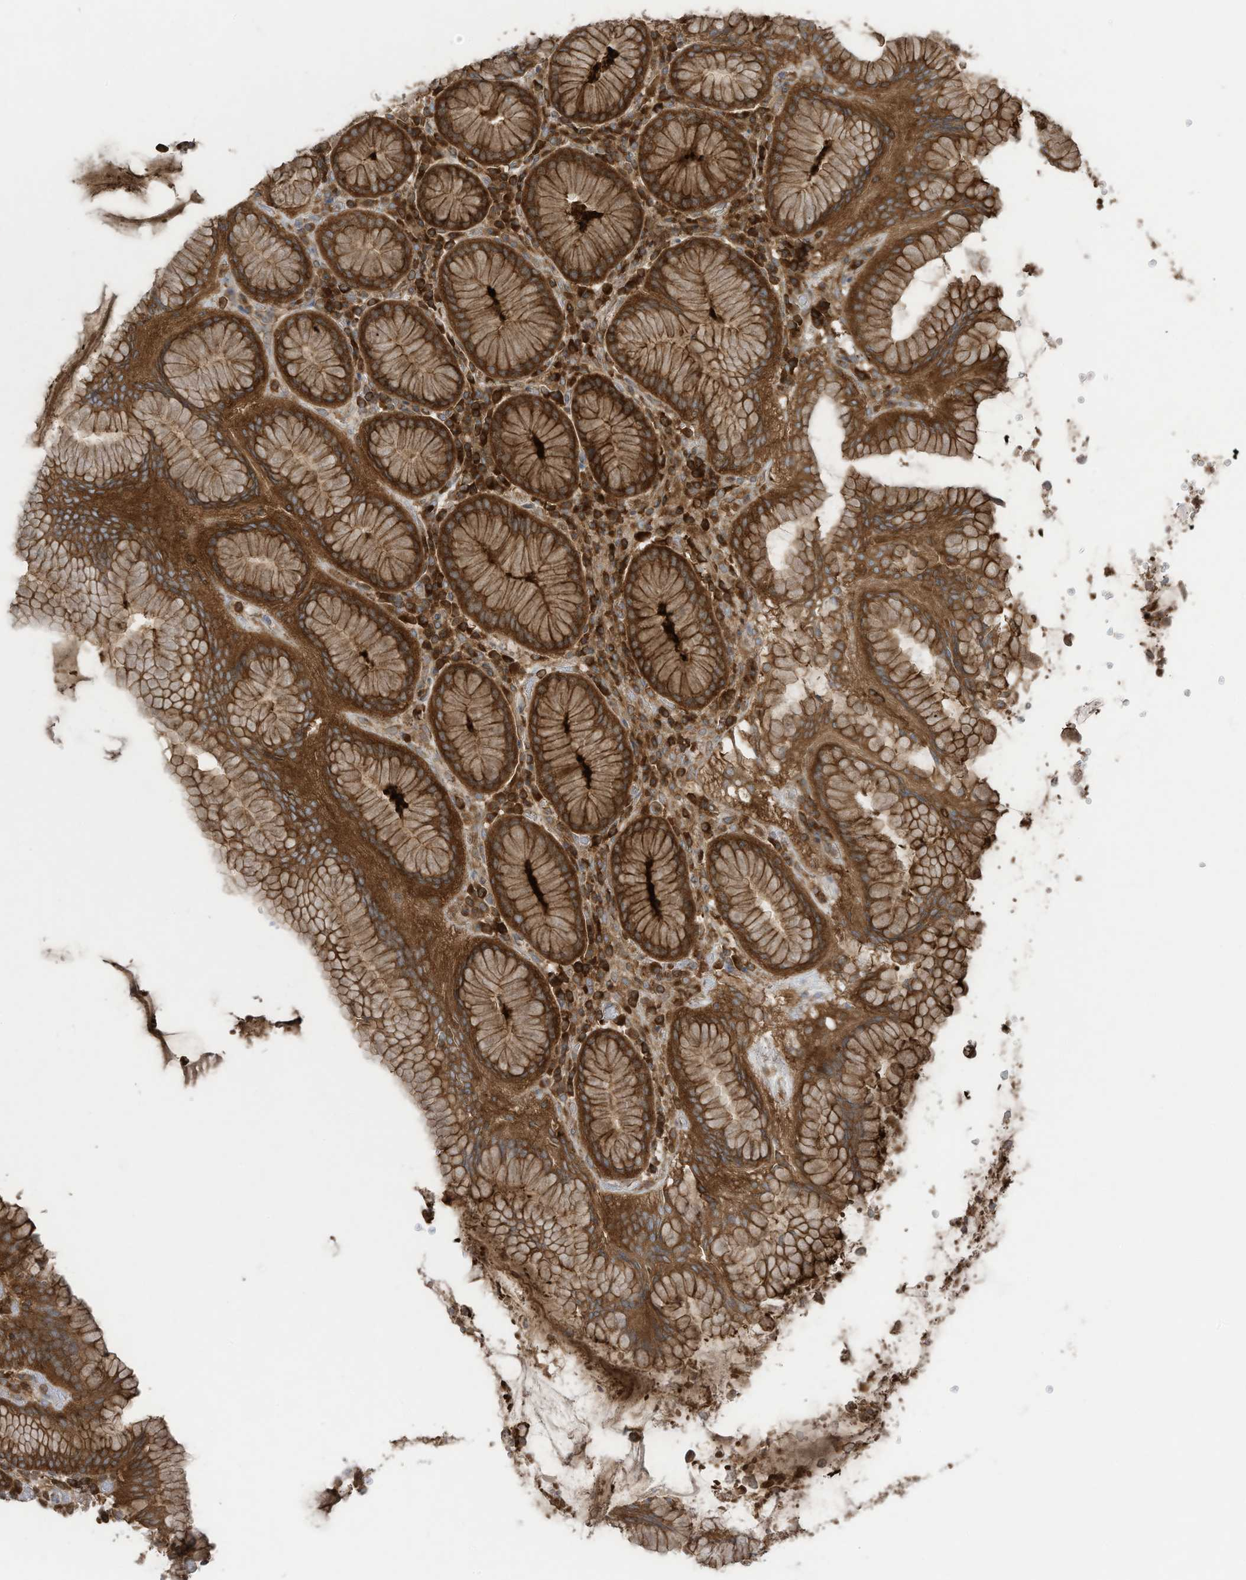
{"staining": {"intensity": "strong", "quantity": ">75%", "location": "cytoplasmic/membranous"}, "tissue": "stomach", "cell_type": "Glandular cells", "image_type": "normal", "snomed": [{"axis": "morphology", "description": "Normal tissue, NOS"}, {"axis": "topography", "description": "Stomach"}, {"axis": "topography", "description": "Stomach, lower"}], "caption": "Immunohistochemistry (IHC) of unremarkable stomach shows high levels of strong cytoplasmic/membranous staining in approximately >75% of glandular cells.", "gene": "OLA1", "patient": {"sex": "female", "age": 56}}